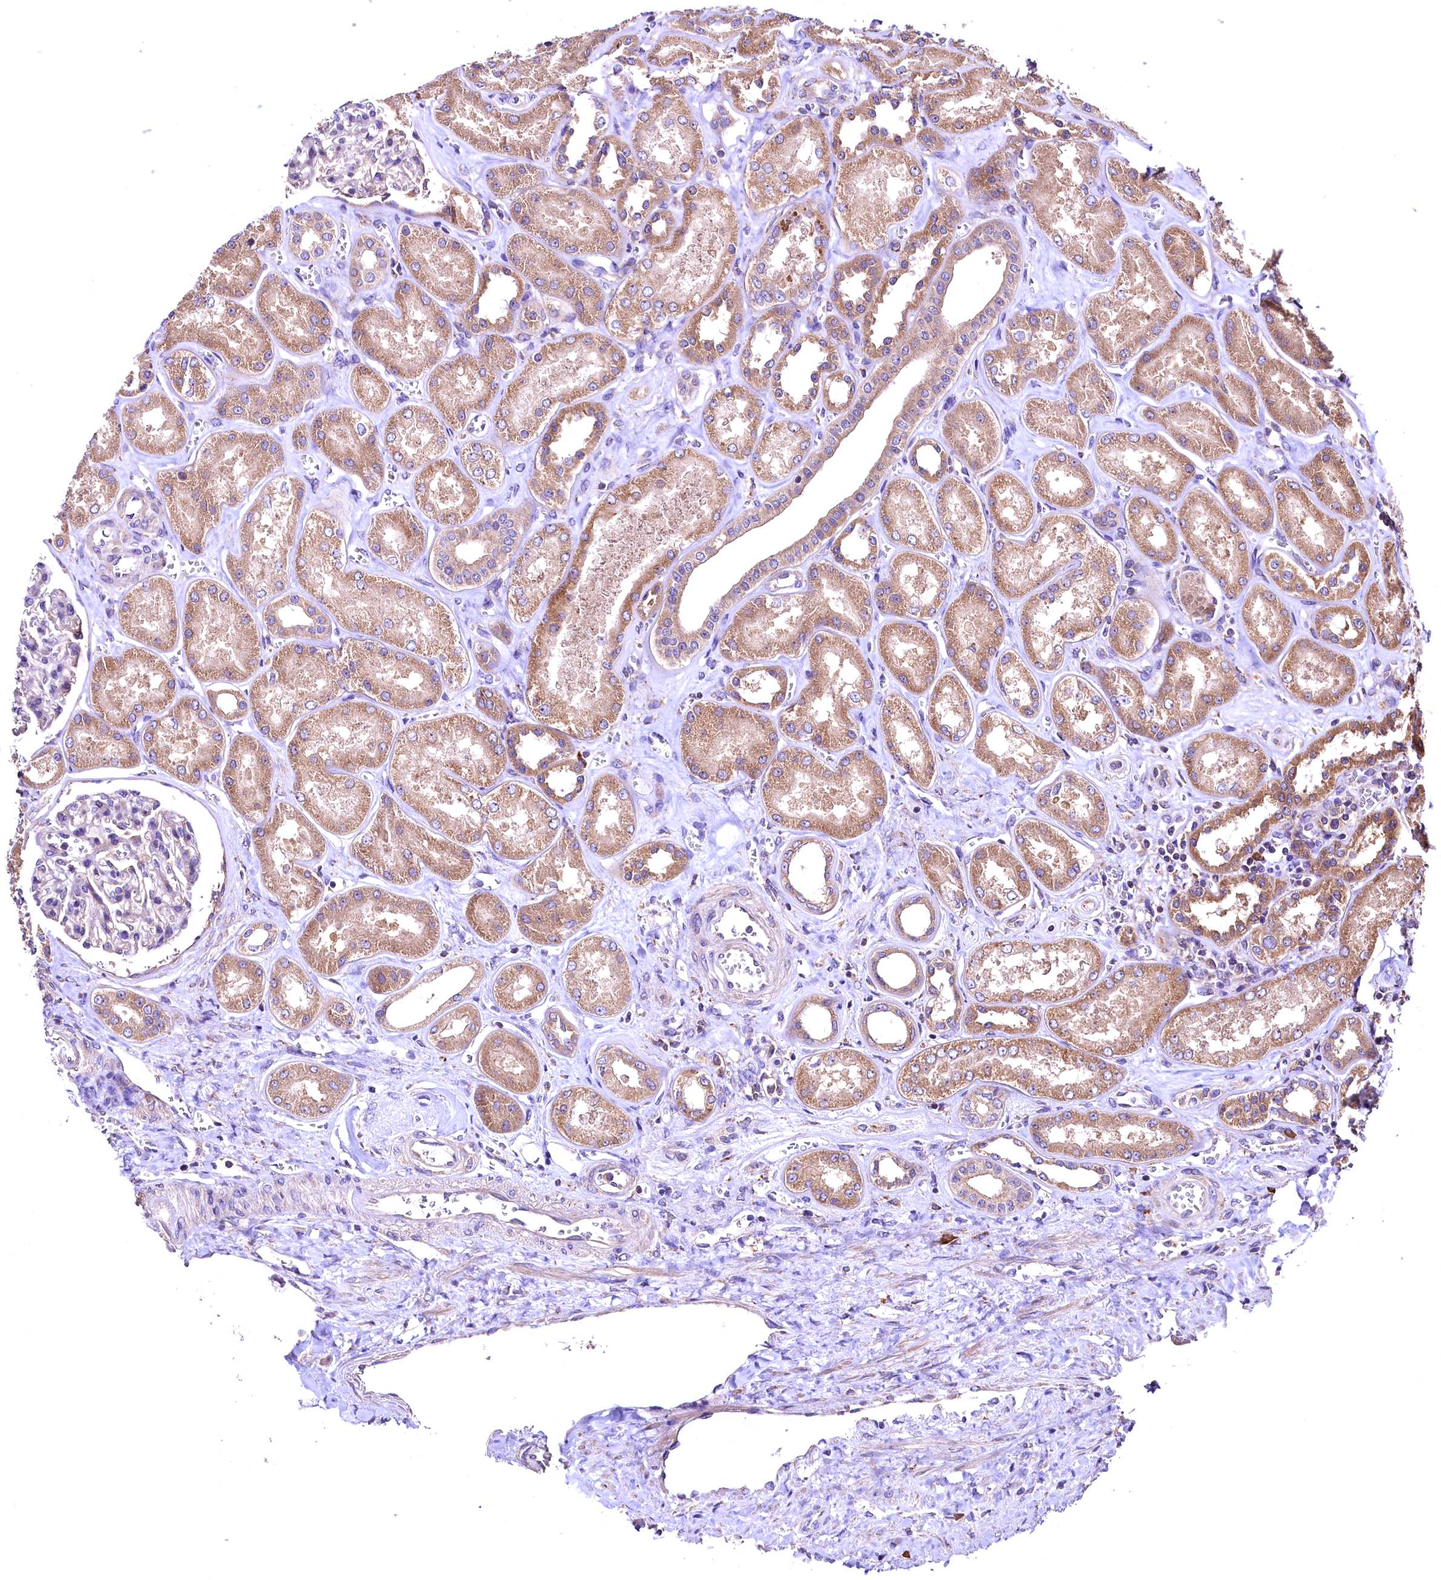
{"staining": {"intensity": "weak", "quantity": "25%-75%", "location": "cytoplasmic/membranous"}, "tissue": "kidney", "cell_type": "Cells in glomeruli", "image_type": "normal", "snomed": [{"axis": "morphology", "description": "Normal tissue, NOS"}, {"axis": "morphology", "description": "Adenocarcinoma, NOS"}, {"axis": "topography", "description": "Kidney"}], "caption": "IHC micrograph of unremarkable human kidney stained for a protein (brown), which displays low levels of weak cytoplasmic/membranous positivity in approximately 25%-75% of cells in glomeruli.", "gene": "ENKD1", "patient": {"sex": "female", "age": 68}}